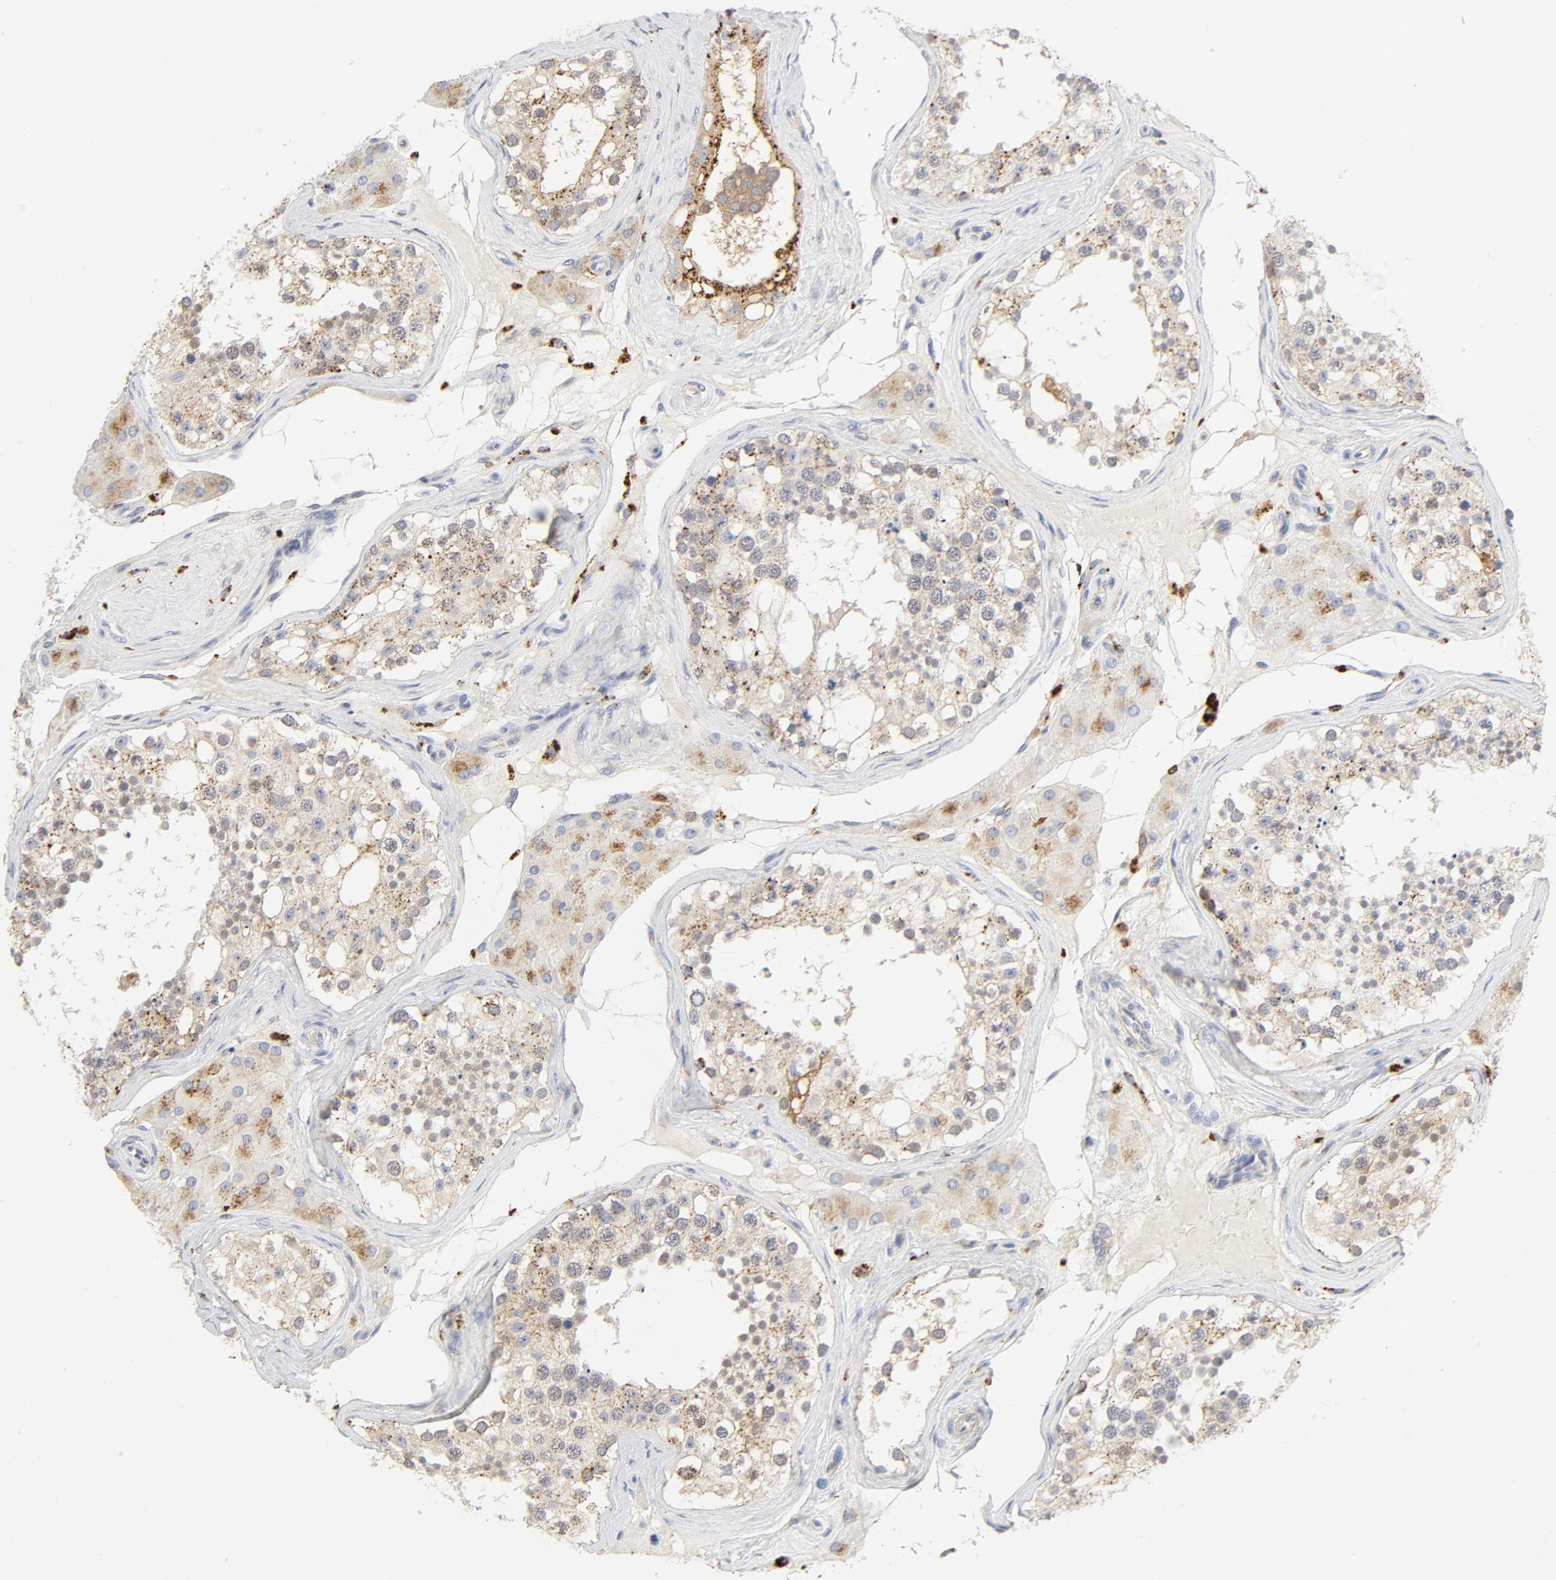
{"staining": {"intensity": "moderate", "quantity": "25%-75%", "location": "cytoplasmic/membranous"}, "tissue": "testis", "cell_type": "Cells in seminiferous ducts", "image_type": "normal", "snomed": [{"axis": "morphology", "description": "Normal tissue, NOS"}, {"axis": "topography", "description": "Testis"}], "caption": "Immunohistochemistry (DAB) staining of unremarkable human testis shows moderate cytoplasmic/membranous protein staining in approximately 25%-75% of cells in seminiferous ducts. The staining was performed using DAB, with brown indicating positive protein expression. Nuclei are stained blue with hematoxylin.", "gene": "MAGEB17", "patient": {"sex": "male", "age": 68}}